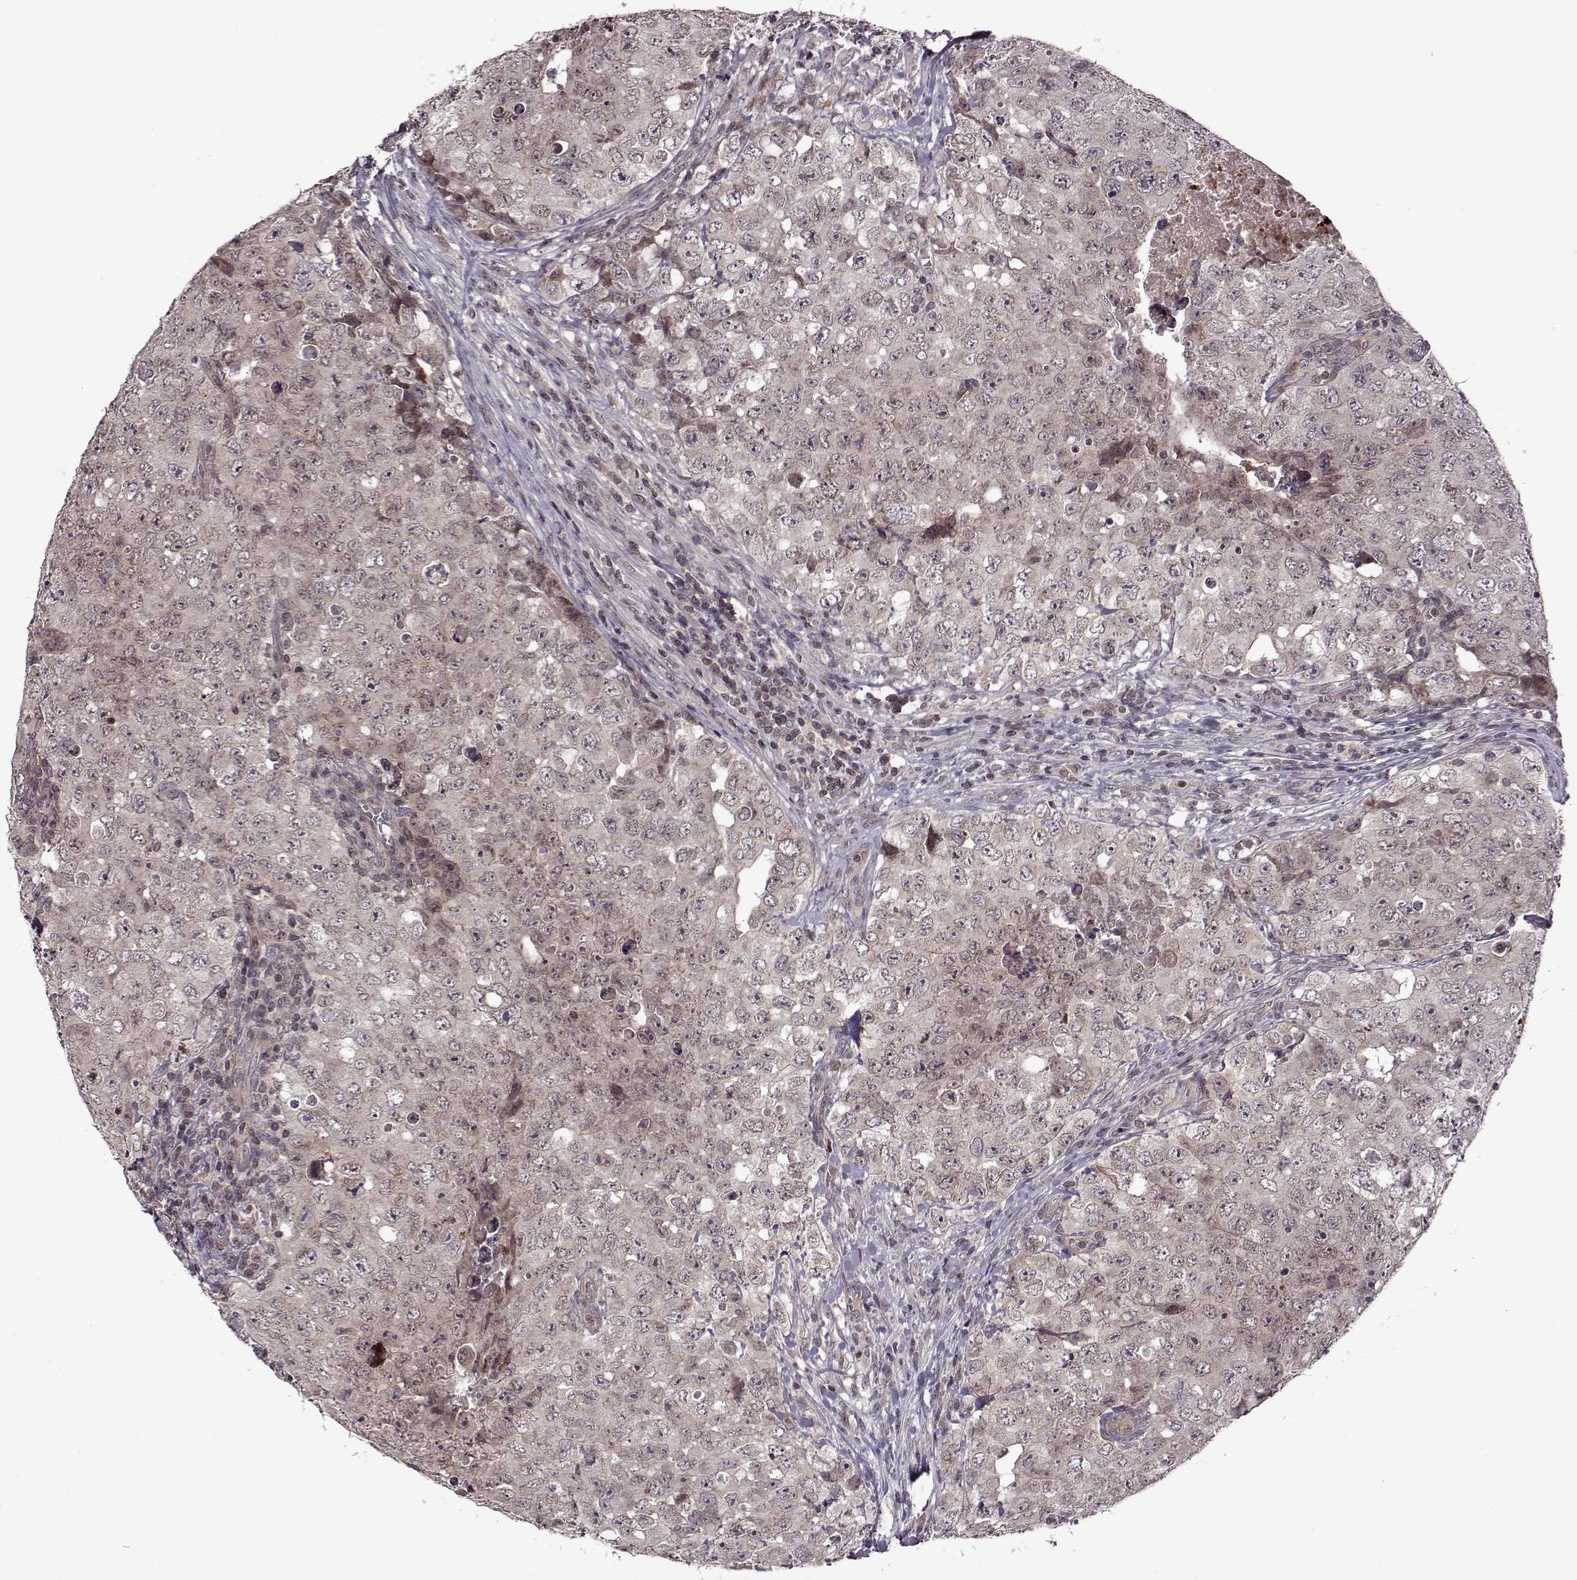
{"staining": {"intensity": "weak", "quantity": "<25%", "location": "cytoplasmic/membranous"}, "tissue": "testis cancer", "cell_type": "Tumor cells", "image_type": "cancer", "snomed": [{"axis": "morphology", "description": "Seminoma, NOS"}, {"axis": "topography", "description": "Testis"}], "caption": "Seminoma (testis) was stained to show a protein in brown. There is no significant positivity in tumor cells. The staining is performed using DAB brown chromogen with nuclei counter-stained in using hematoxylin.", "gene": "TRMU", "patient": {"sex": "male", "age": 34}}